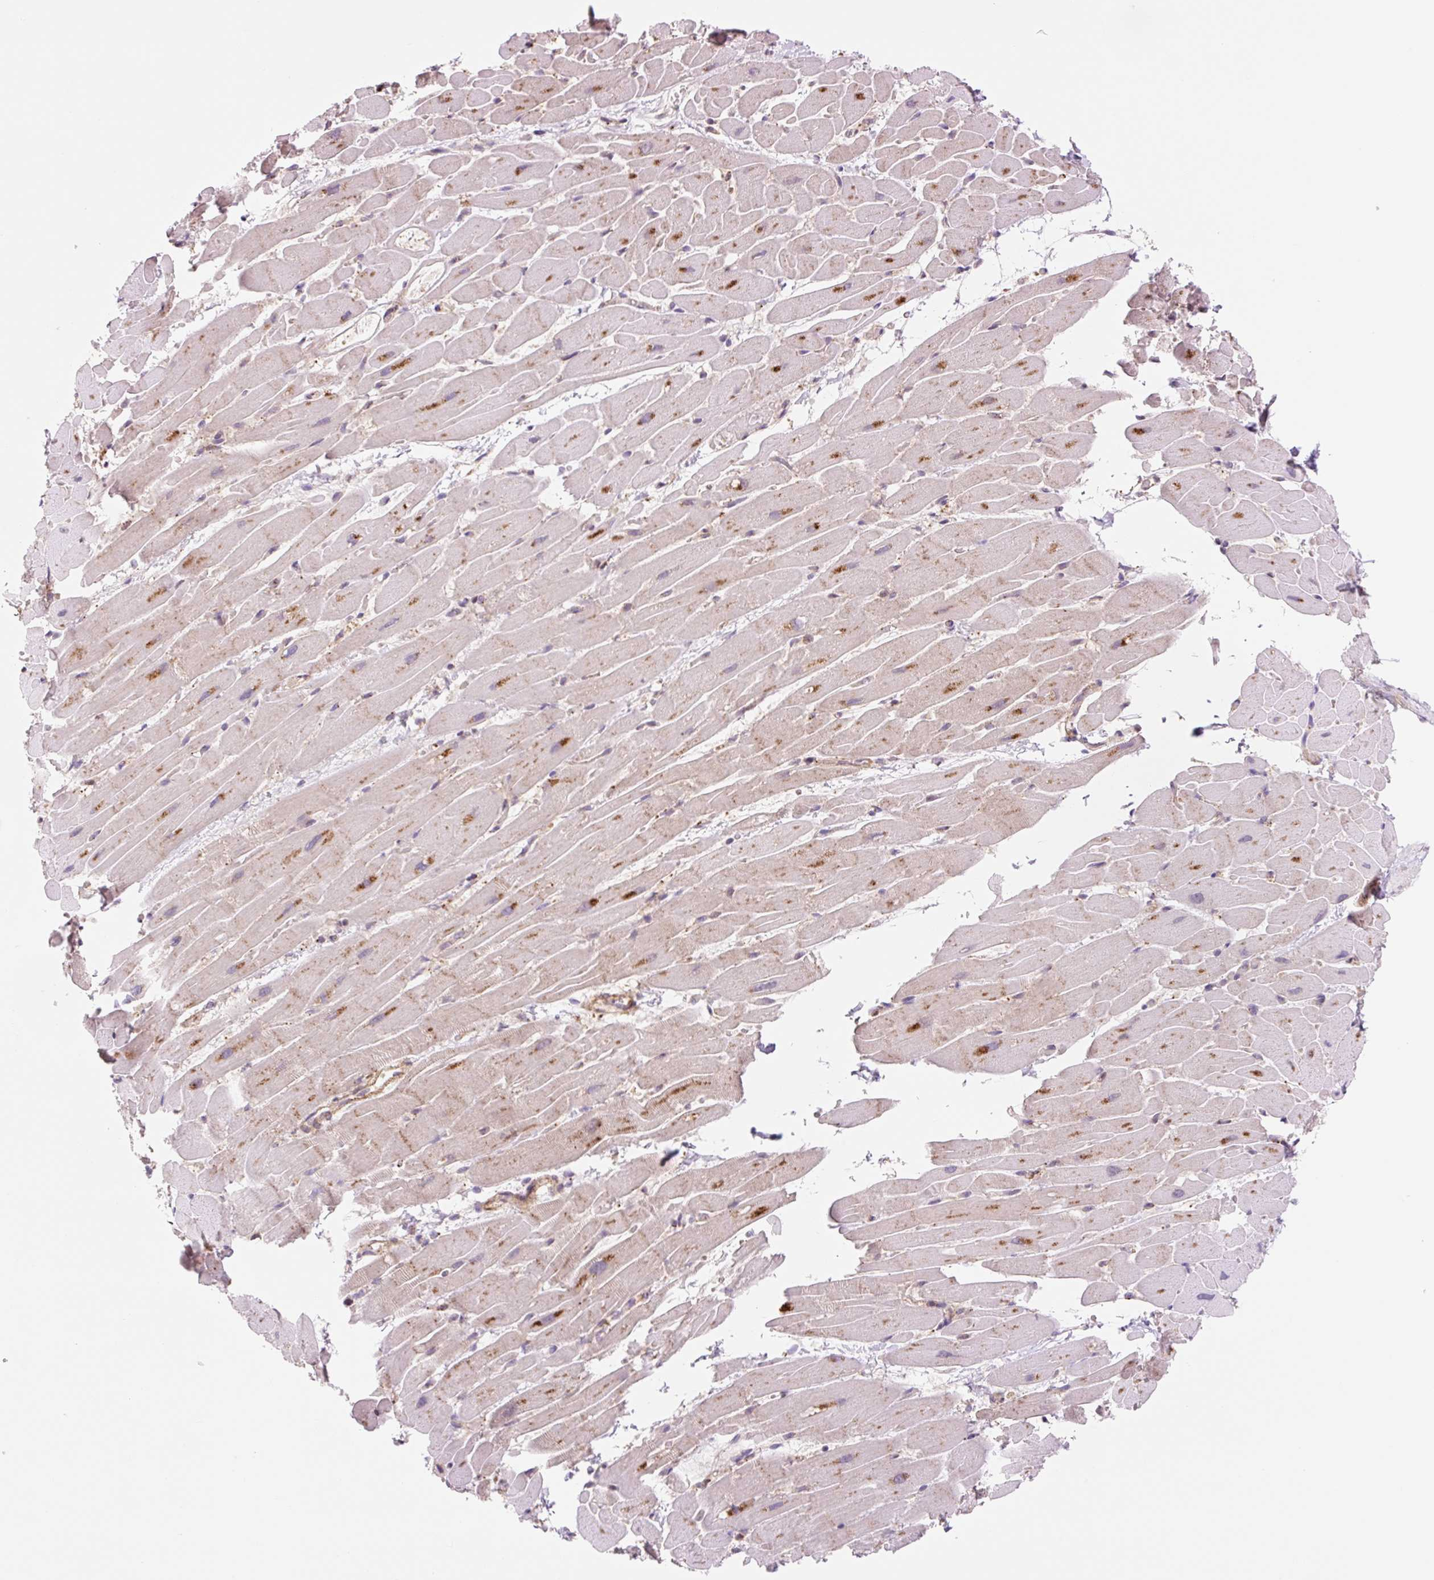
{"staining": {"intensity": "moderate", "quantity": "<25%", "location": "cytoplasmic/membranous"}, "tissue": "heart muscle", "cell_type": "Cardiomyocytes", "image_type": "normal", "snomed": [{"axis": "morphology", "description": "Normal tissue, NOS"}, {"axis": "topography", "description": "Heart"}], "caption": "Brown immunohistochemical staining in unremarkable heart muscle displays moderate cytoplasmic/membranous positivity in about <25% of cardiomyocytes.", "gene": "VPS4A", "patient": {"sex": "male", "age": 37}}